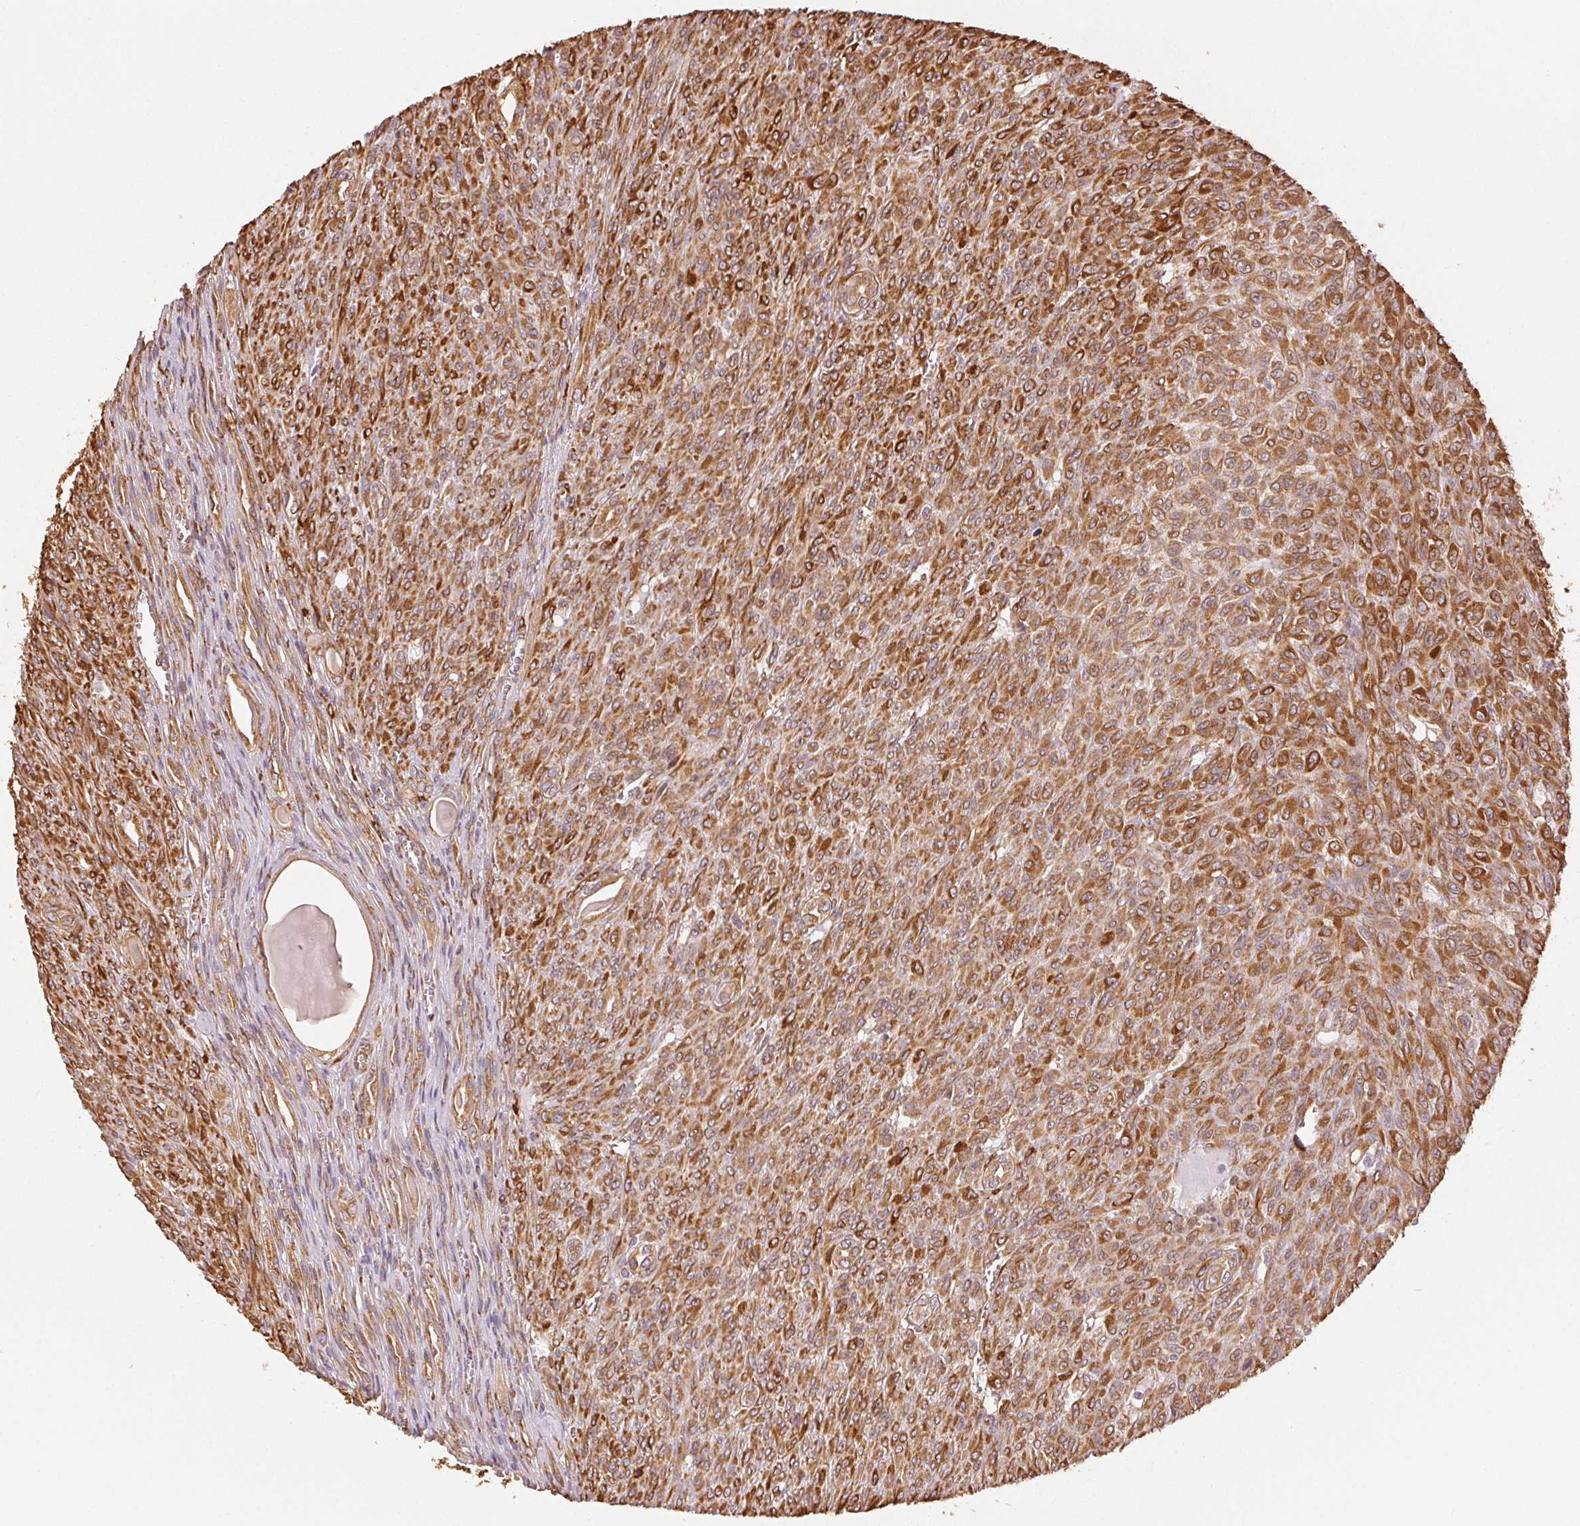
{"staining": {"intensity": "strong", "quantity": ">75%", "location": "cytoplasmic/membranous"}, "tissue": "renal cancer", "cell_type": "Tumor cells", "image_type": "cancer", "snomed": [{"axis": "morphology", "description": "Adenocarcinoma, NOS"}, {"axis": "topography", "description": "Kidney"}], "caption": "IHC staining of renal adenocarcinoma, which shows high levels of strong cytoplasmic/membranous positivity in approximately >75% of tumor cells indicating strong cytoplasmic/membranous protein expression. The staining was performed using DAB (brown) for protein detection and nuclei were counterstained in hematoxylin (blue).", "gene": "RCN3", "patient": {"sex": "male", "age": 58}}